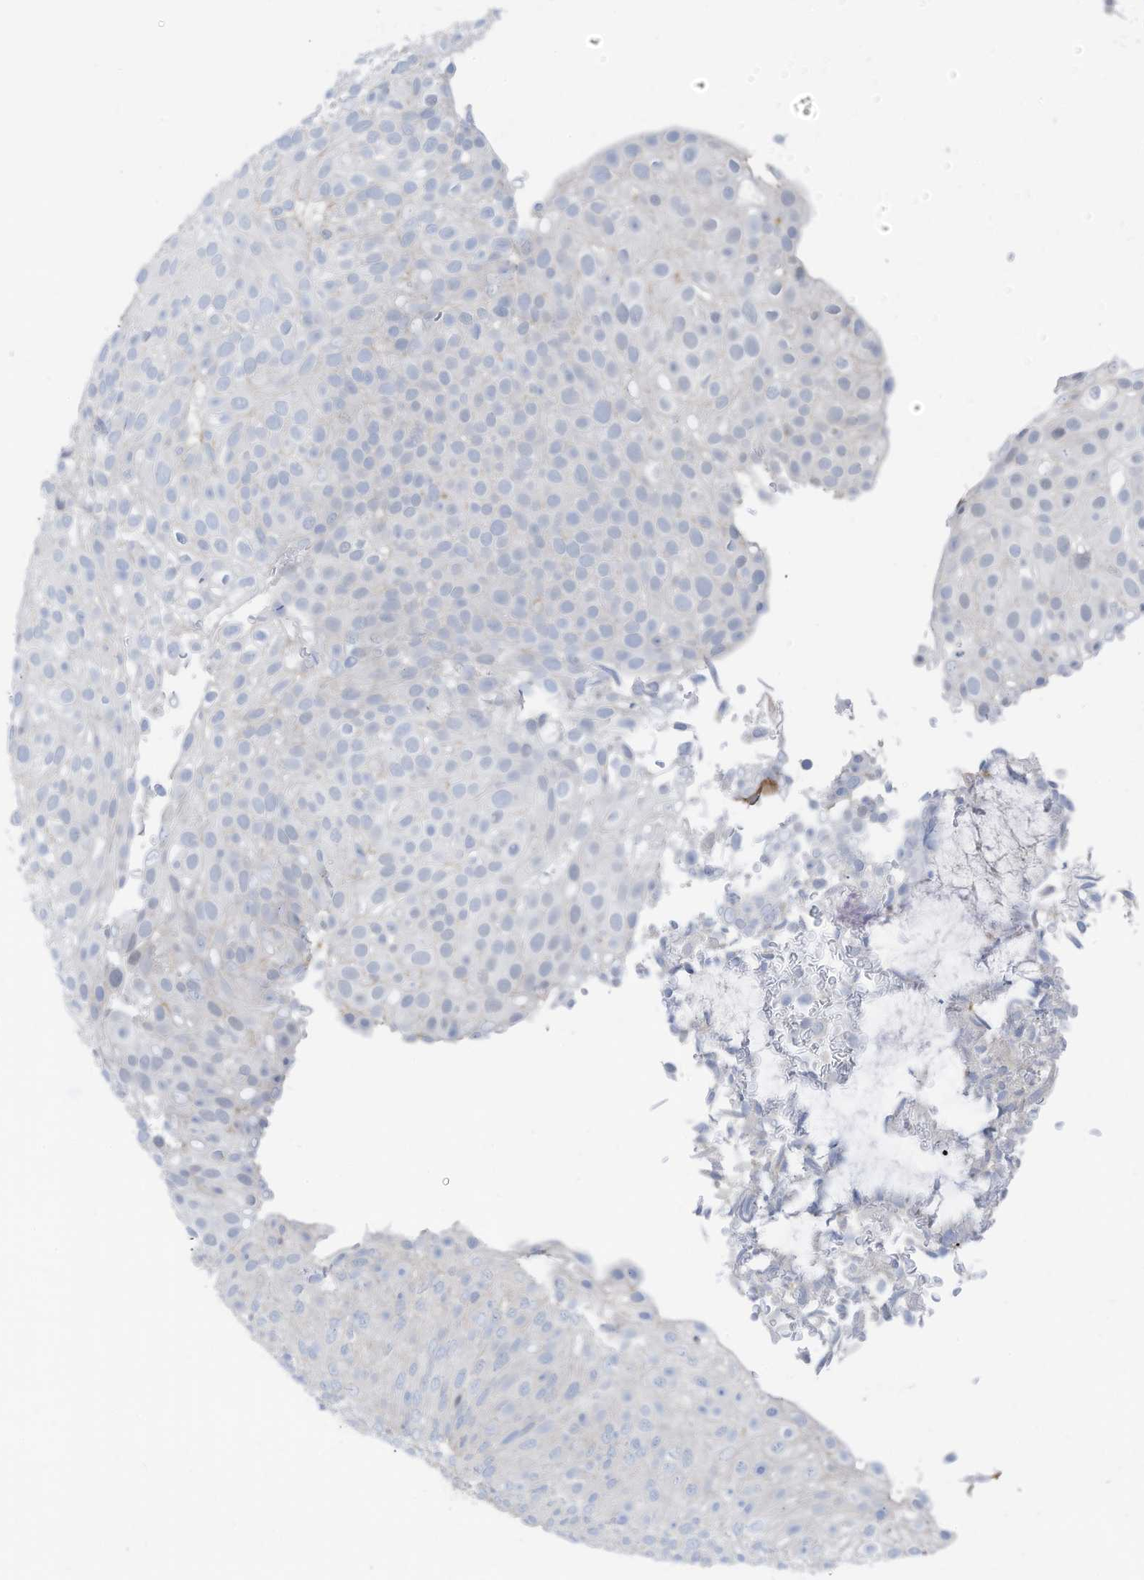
{"staining": {"intensity": "weak", "quantity": "<25%", "location": "nuclear"}, "tissue": "urothelial cancer", "cell_type": "Tumor cells", "image_type": "cancer", "snomed": [{"axis": "morphology", "description": "Urothelial carcinoma, Low grade"}, {"axis": "topography", "description": "Urinary bladder"}], "caption": "Human urothelial cancer stained for a protein using immunohistochemistry (IHC) displays no expression in tumor cells.", "gene": "ZNF846", "patient": {"sex": "male", "age": 78}}